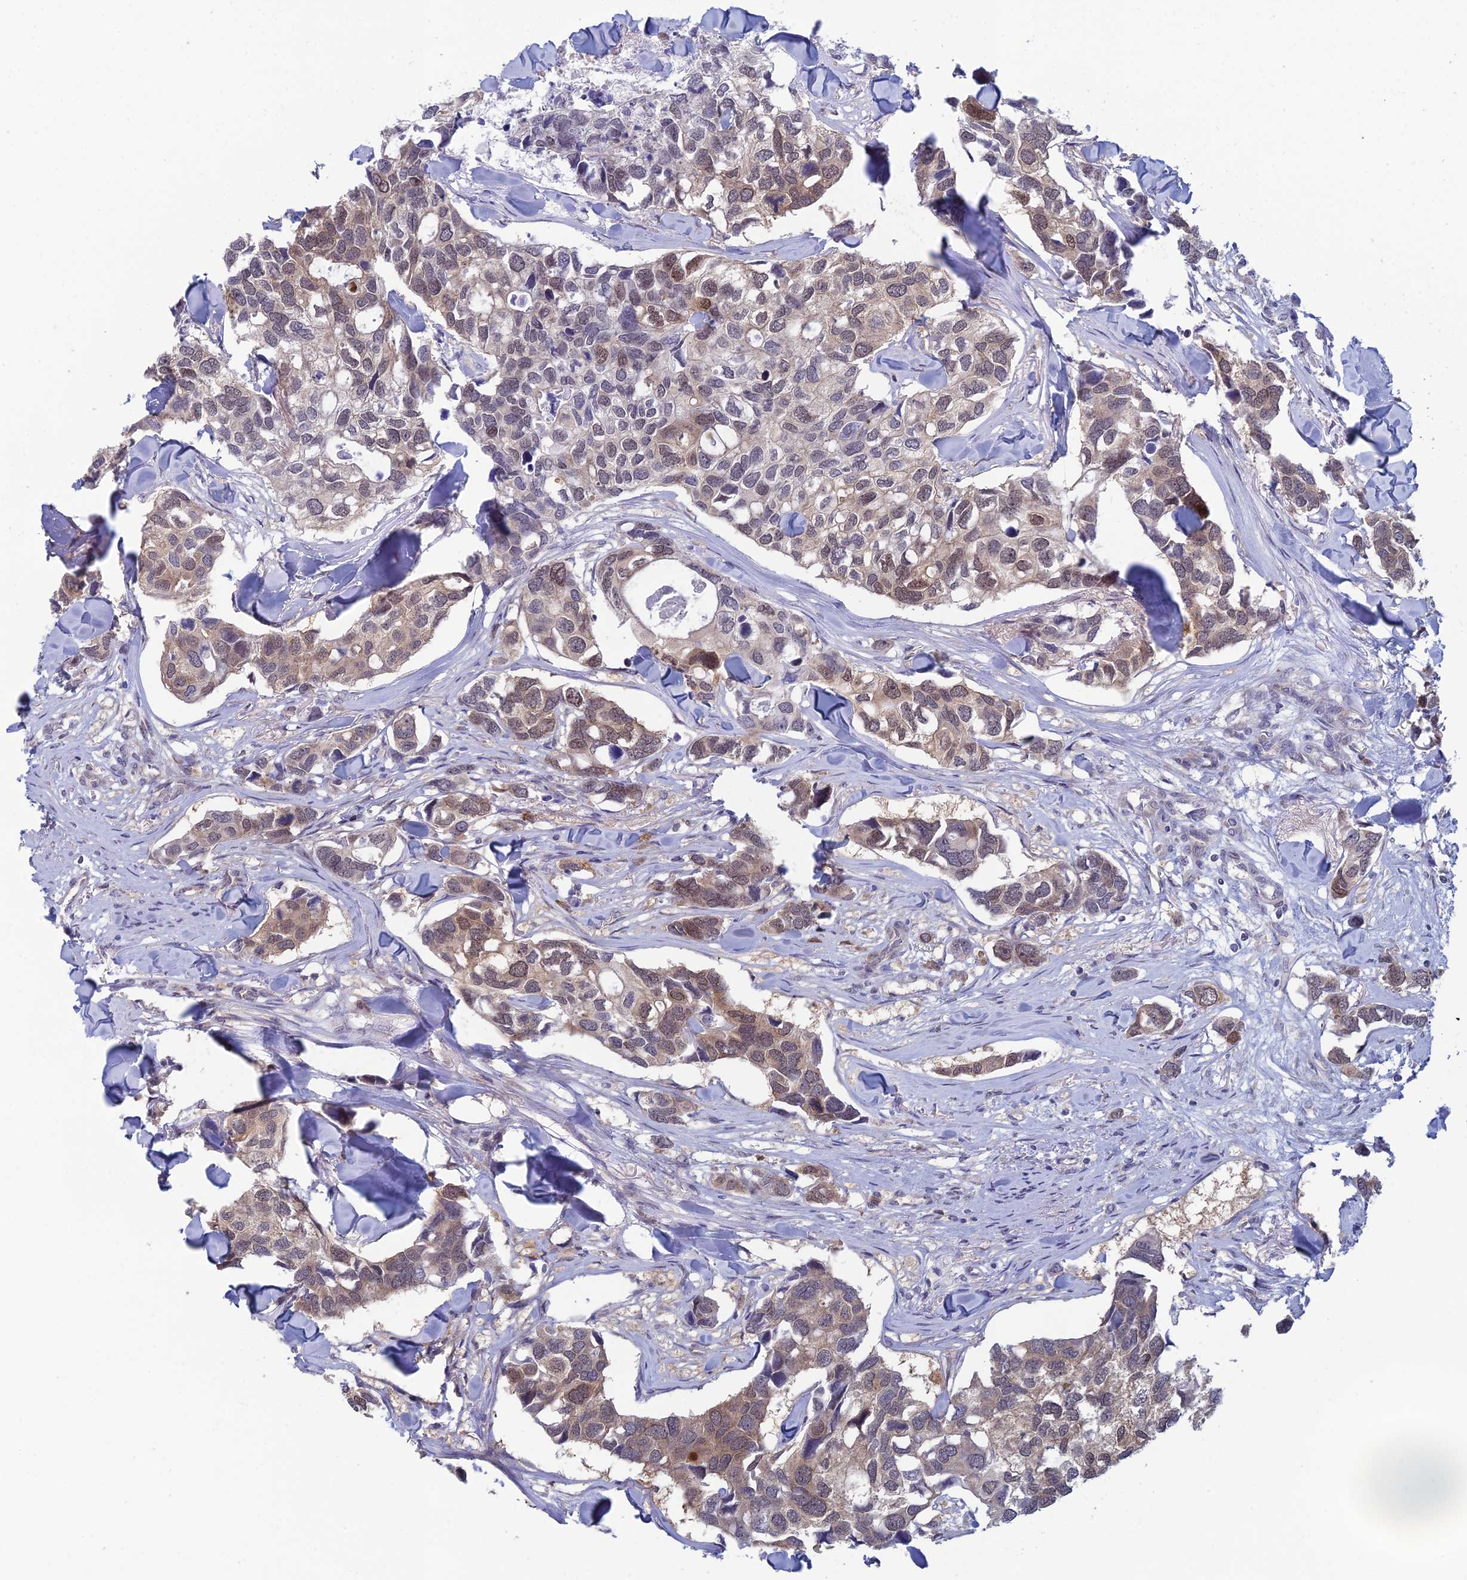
{"staining": {"intensity": "weak", "quantity": "25%-75%", "location": "cytoplasmic/membranous,nuclear"}, "tissue": "breast cancer", "cell_type": "Tumor cells", "image_type": "cancer", "snomed": [{"axis": "morphology", "description": "Duct carcinoma"}, {"axis": "topography", "description": "Breast"}], "caption": "High-power microscopy captured an immunohistochemistry photomicrograph of breast cancer (intraductal carcinoma), revealing weak cytoplasmic/membranous and nuclear staining in approximately 25%-75% of tumor cells.", "gene": "SRA1", "patient": {"sex": "female", "age": 83}}